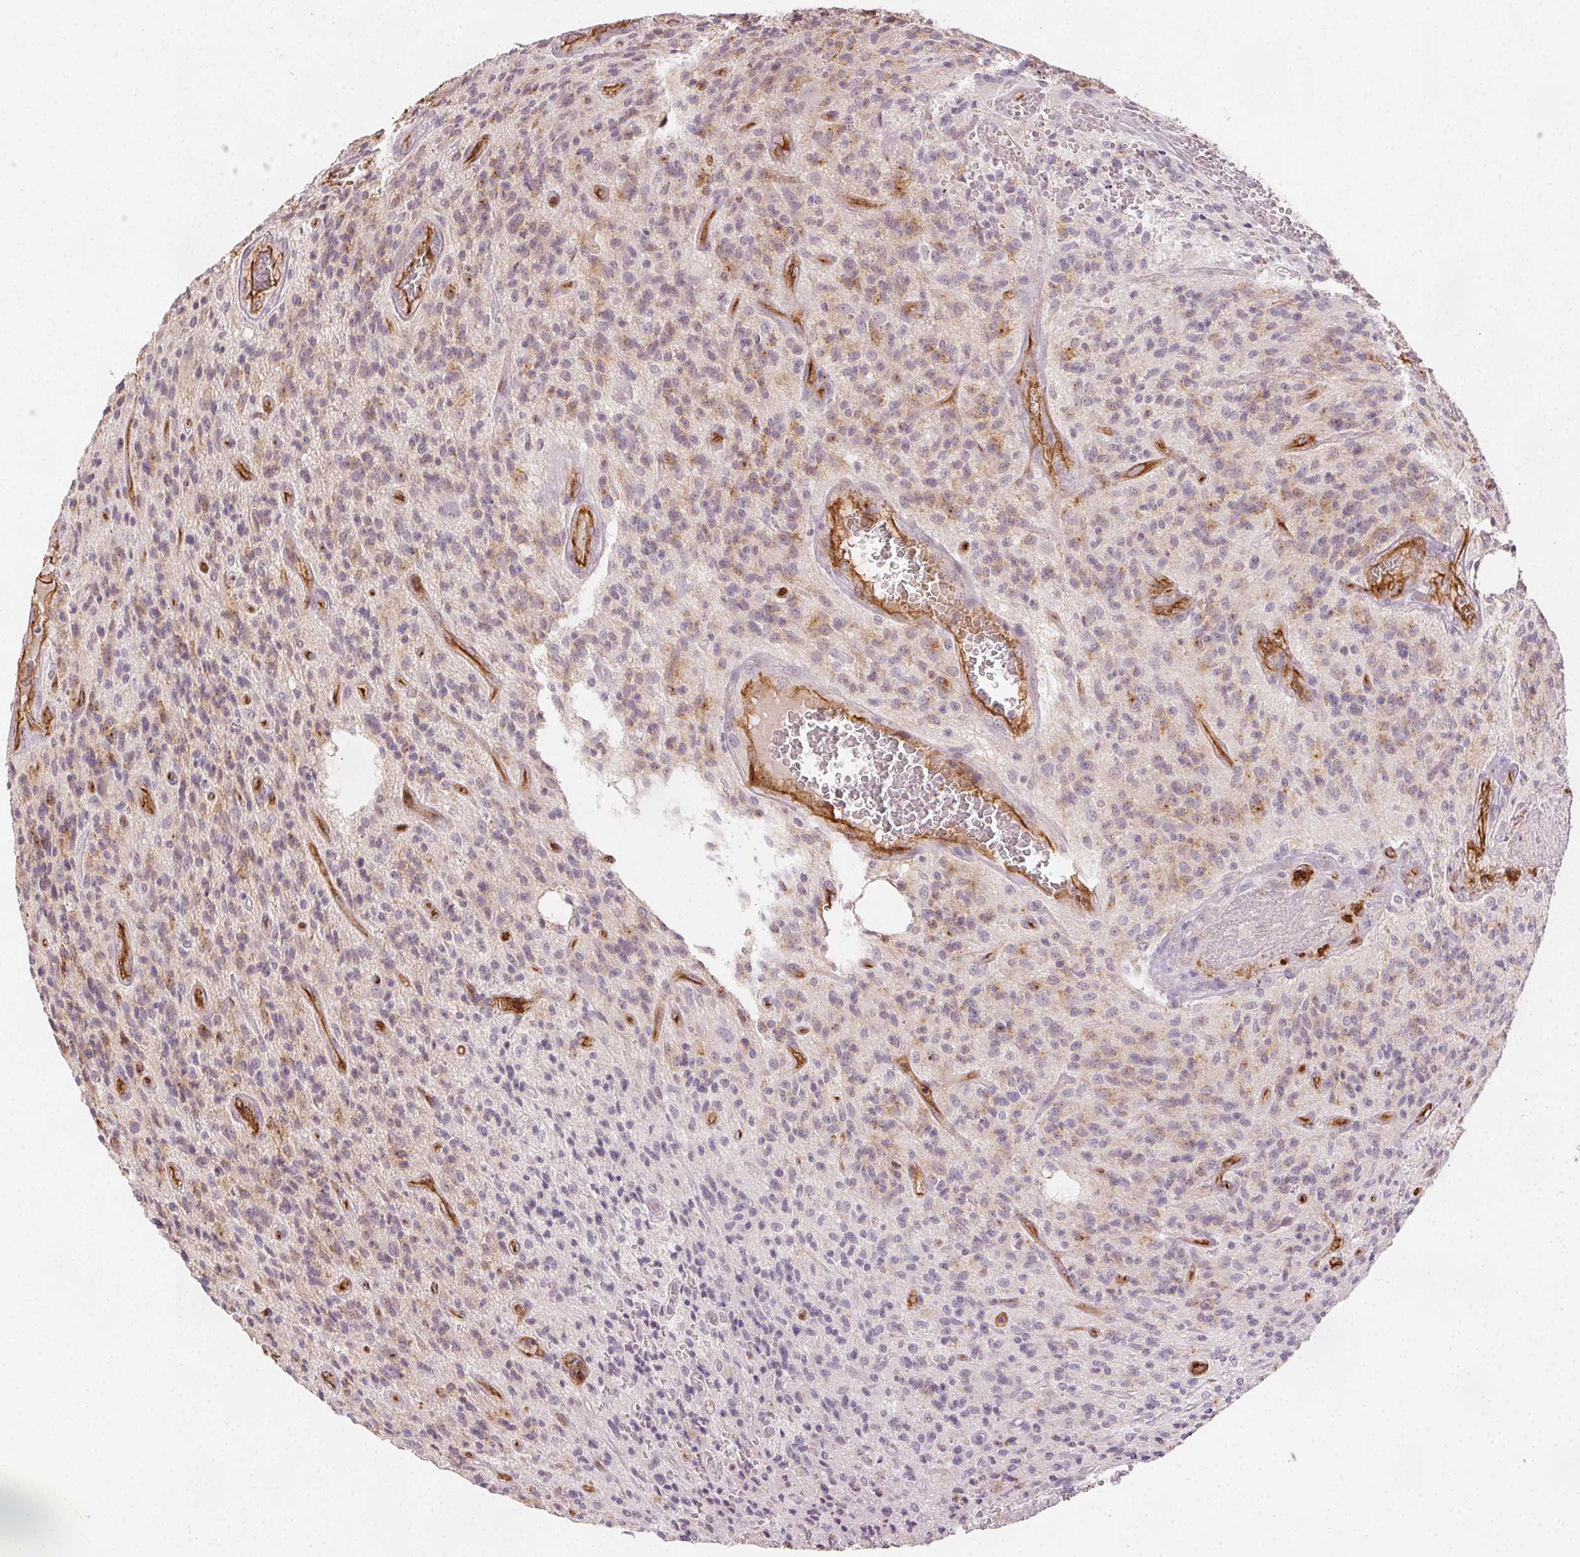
{"staining": {"intensity": "negative", "quantity": "none", "location": "none"}, "tissue": "glioma", "cell_type": "Tumor cells", "image_type": "cancer", "snomed": [{"axis": "morphology", "description": "Glioma, malignant, High grade"}, {"axis": "topography", "description": "Brain"}], "caption": "DAB immunohistochemical staining of glioma demonstrates no significant positivity in tumor cells.", "gene": "PODXL", "patient": {"sex": "male", "age": 76}}